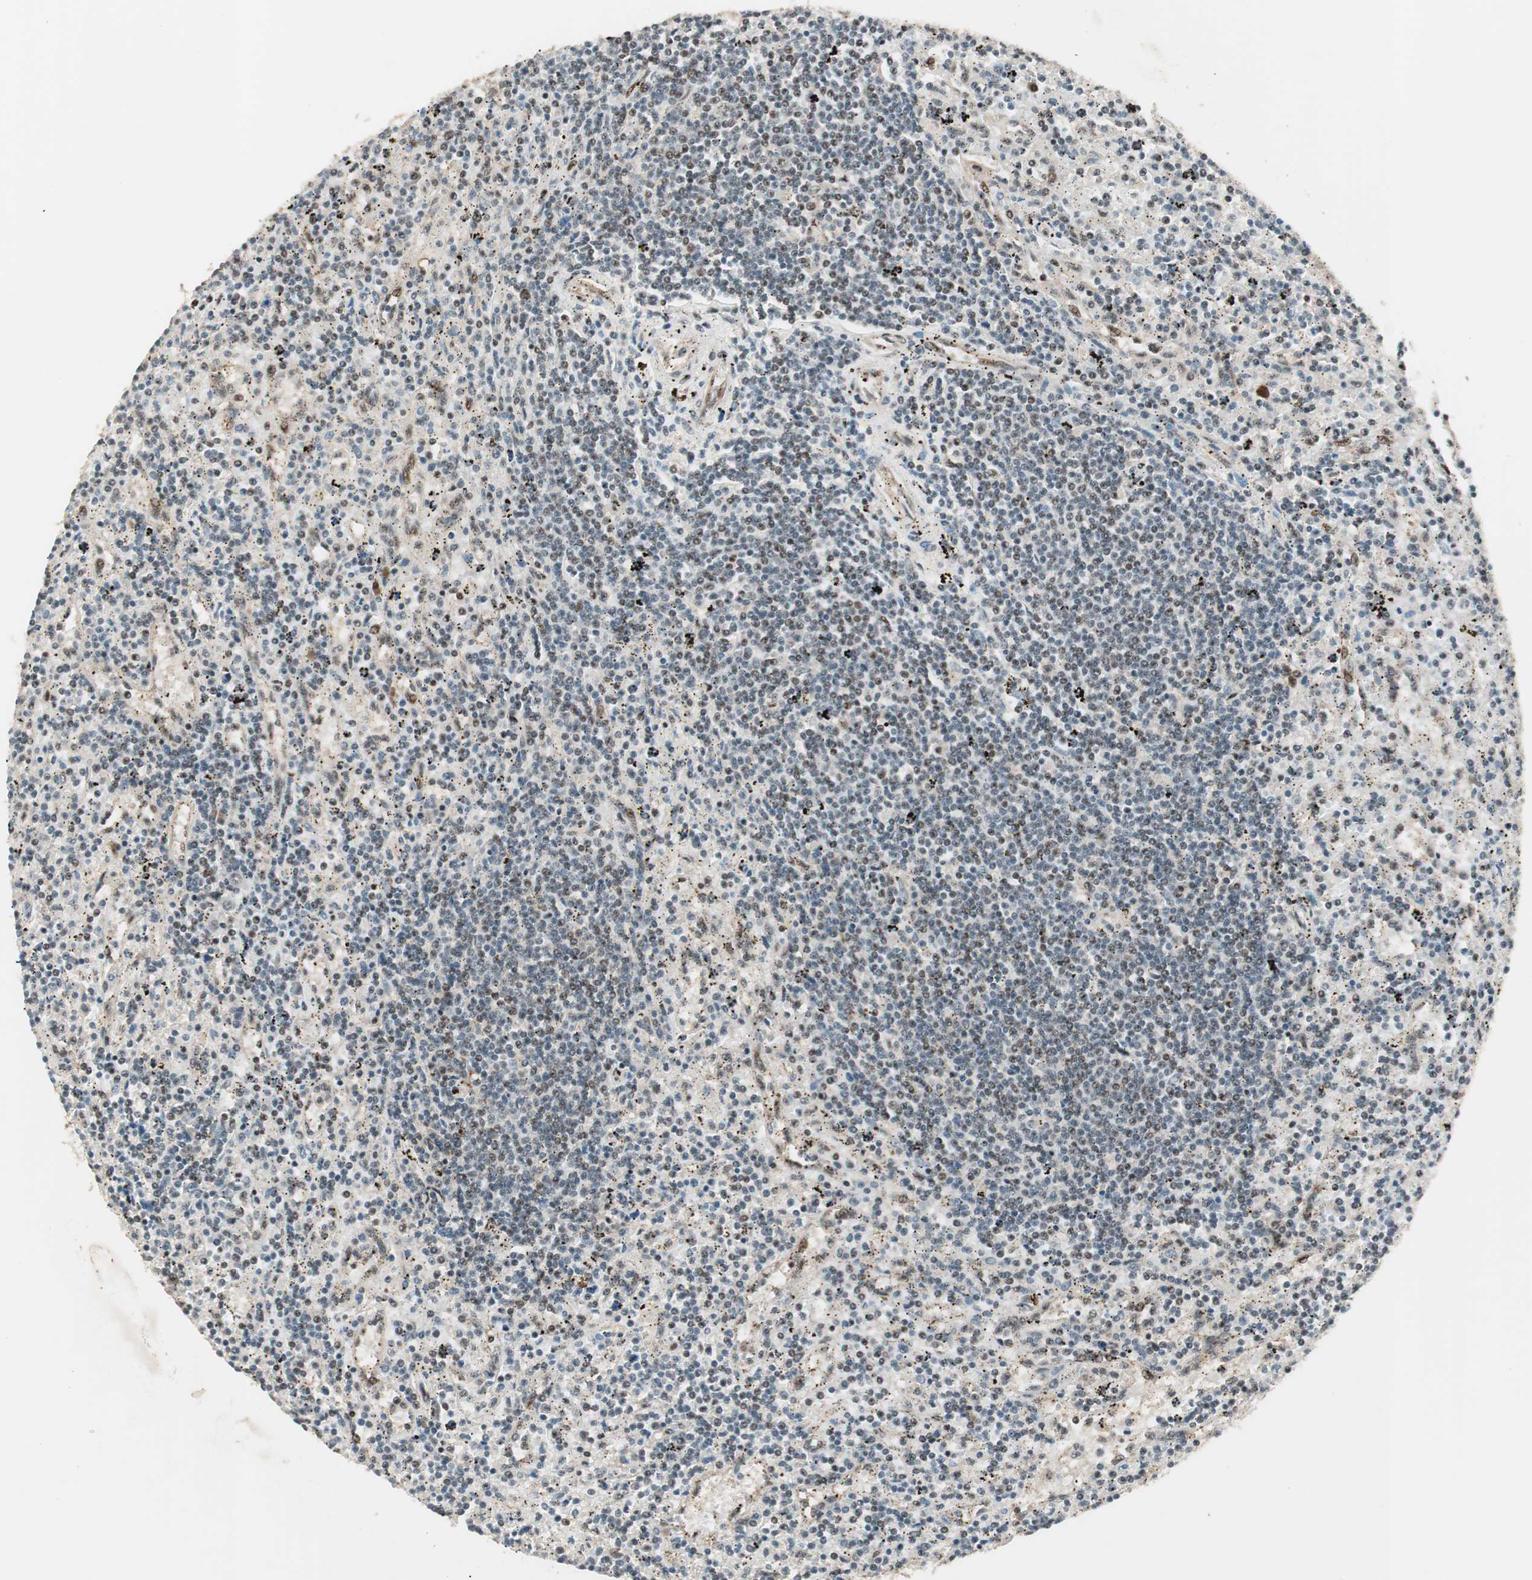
{"staining": {"intensity": "moderate", "quantity": "<25%", "location": "nuclear"}, "tissue": "lymphoma", "cell_type": "Tumor cells", "image_type": "cancer", "snomed": [{"axis": "morphology", "description": "Malignant lymphoma, non-Hodgkin's type, Low grade"}, {"axis": "topography", "description": "Spleen"}], "caption": "This is an image of IHC staining of lymphoma, which shows moderate expression in the nuclear of tumor cells.", "gene": "NR5A2", "patient": {"sex": "male", "age": 76}}